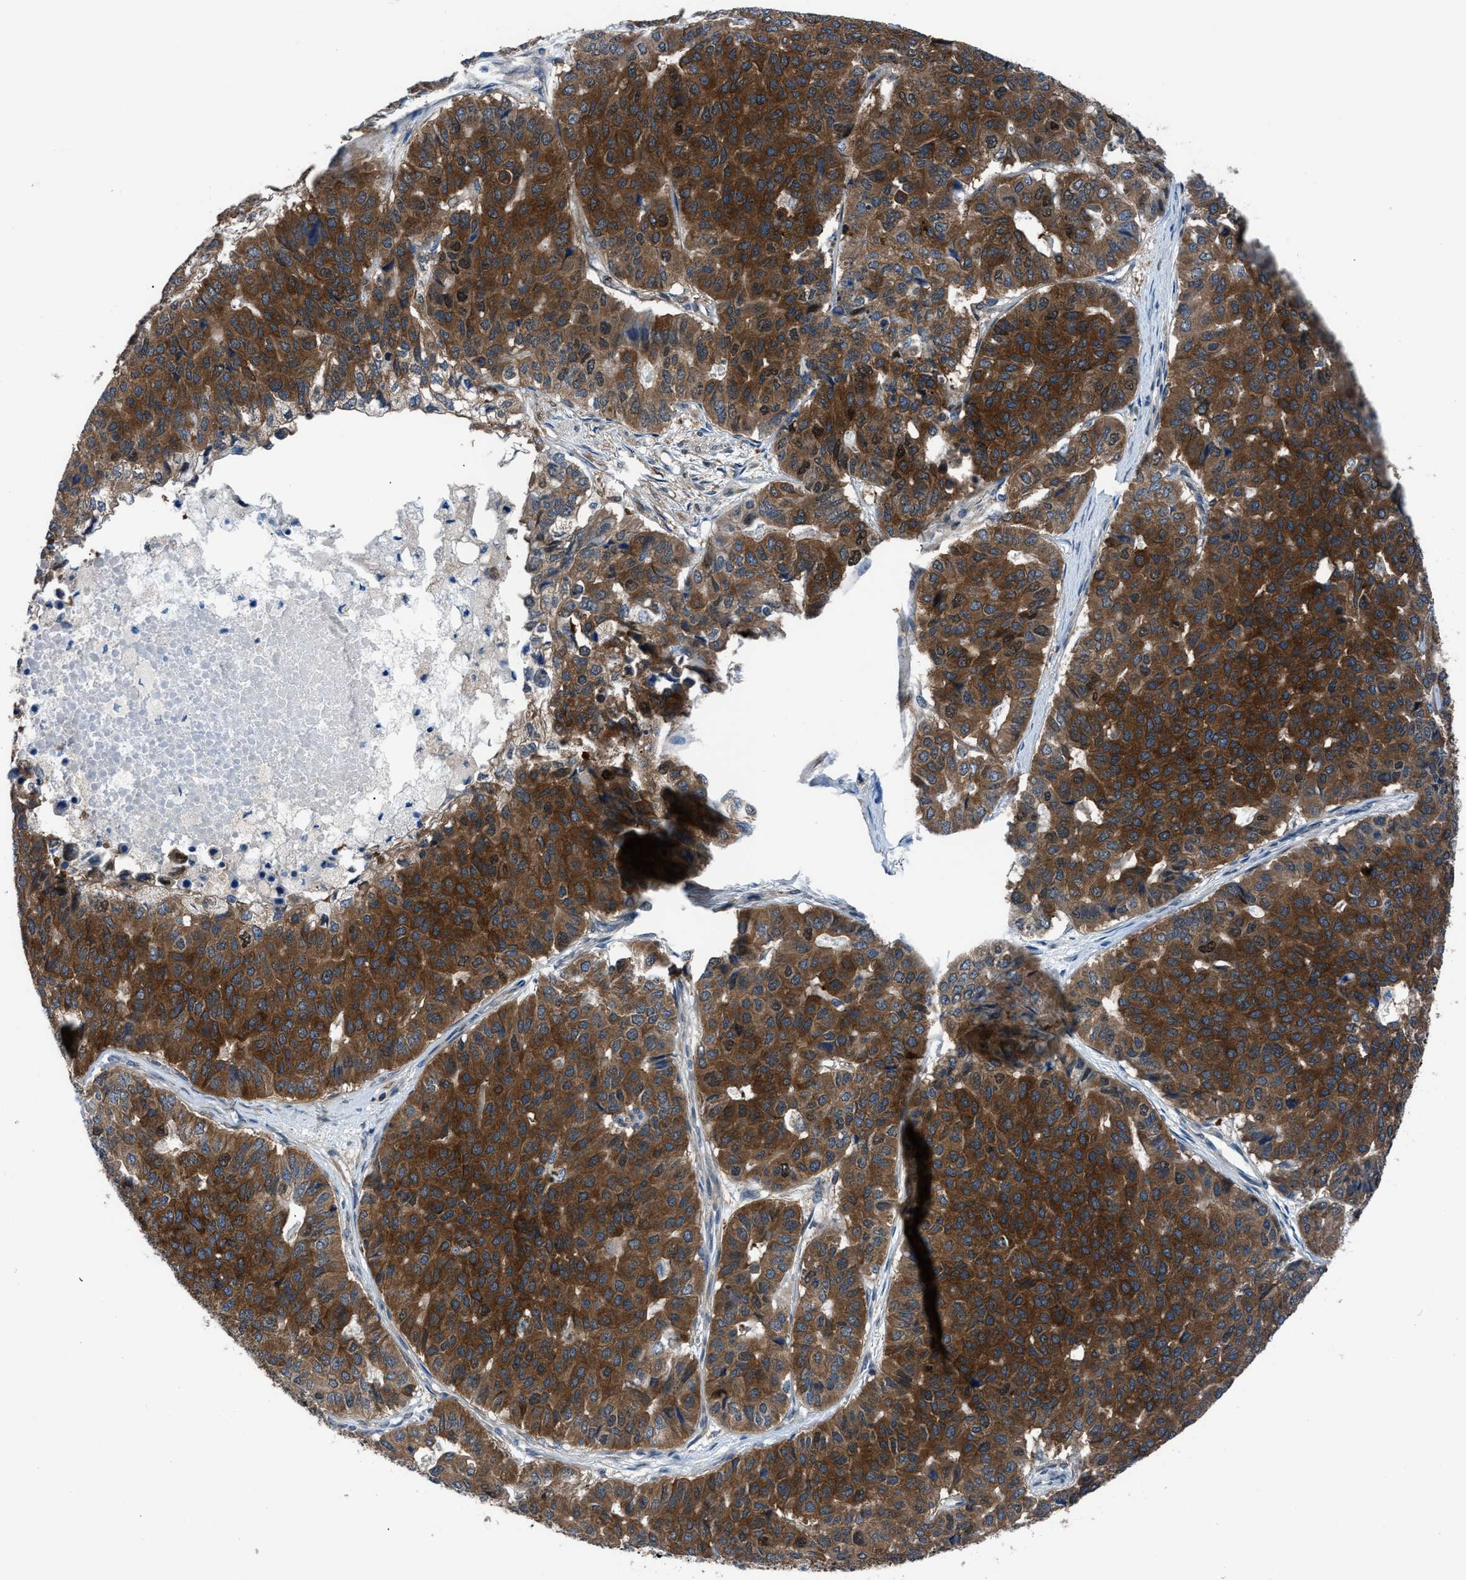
{"staining": {"intensity": "strong", "quantity": ">75%", "location": "cytoplasmic/membranous,nuclear"}, "tissue": "pancreatic cancer", "cell_type": "Tumor cells", "image_type": "cancer", "snomed": [{"axis": "morphology", "description": "Adenocarcinoma, NOS"}, {"axis": "topography", "description": "Pancreas"}], "caption": "This is a micrograph of immunohistochemistry staining of pancreatic adenocarcinoma, which shows strong expression in the cytoplasmic/membranous and nuclear of tumor cells.", "gene": "TMEM45B", "patient": {"sex": "male", "age": 50}}